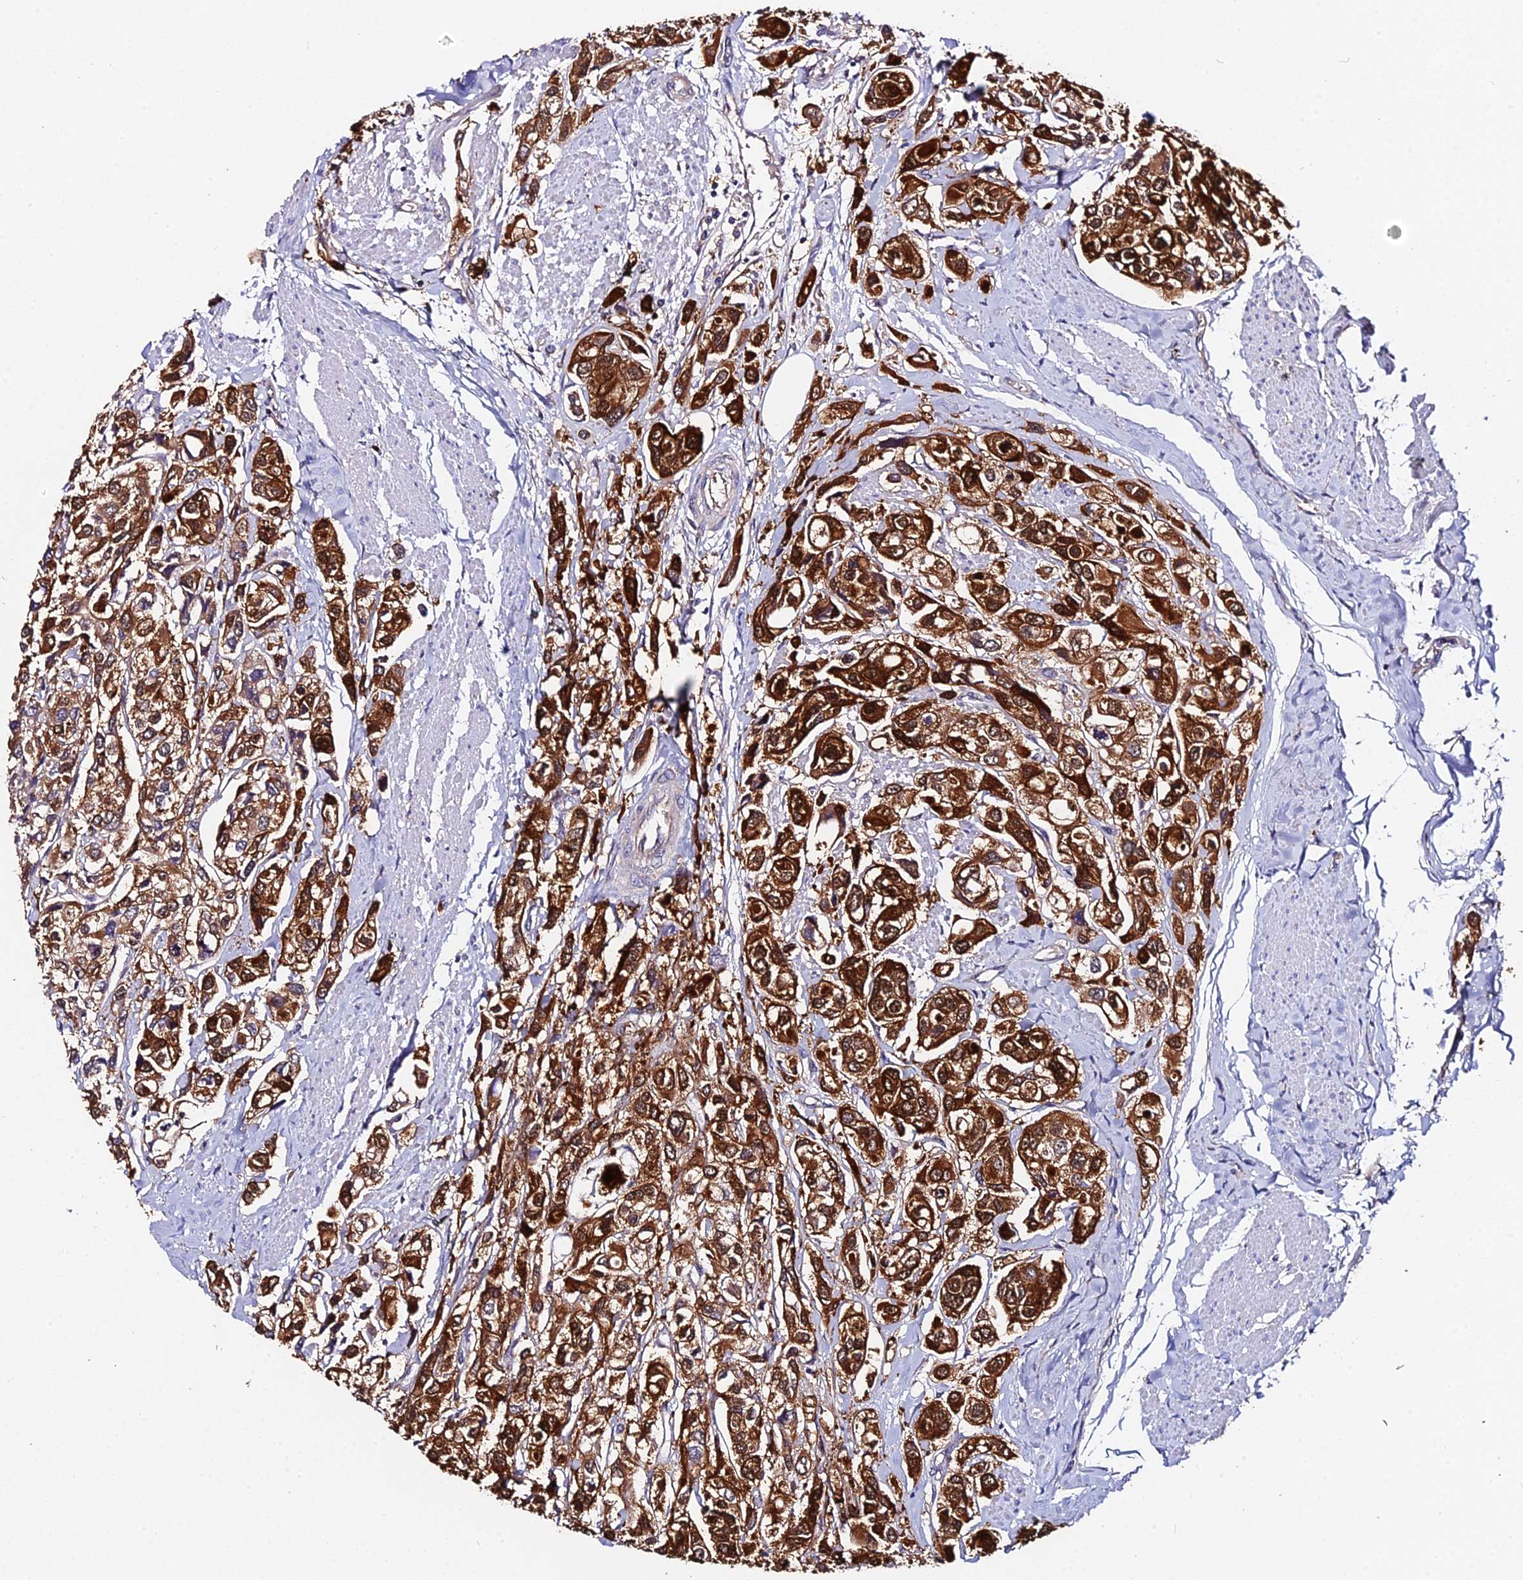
{"staining": {"intensity": "strong", "quantity": ">75%", "location": "cytoplasmic/membranous"}, "tissue": "urothelial cancer", "cell_type": "Tumor cells", "image_type": "cancer", "snomed": [{"axis": "morphology", "description": "Urothelial carcinoma, High grade"}, {"axis": "topography", "description": "Urinary bladder"}], "caption": "An IHC photomicrograph of tumor tissue is shown. Protein staining in brown shows strong cytoplasmic/membranous positivity in urothelial cancer within tumor cells. The staining was performed using DAB, with brown indicating positive protein expression. Nuclei are stained blue with hematoxylin.", "gene": "ZBED8", "patient": {"sex": "male", "age": 67}}